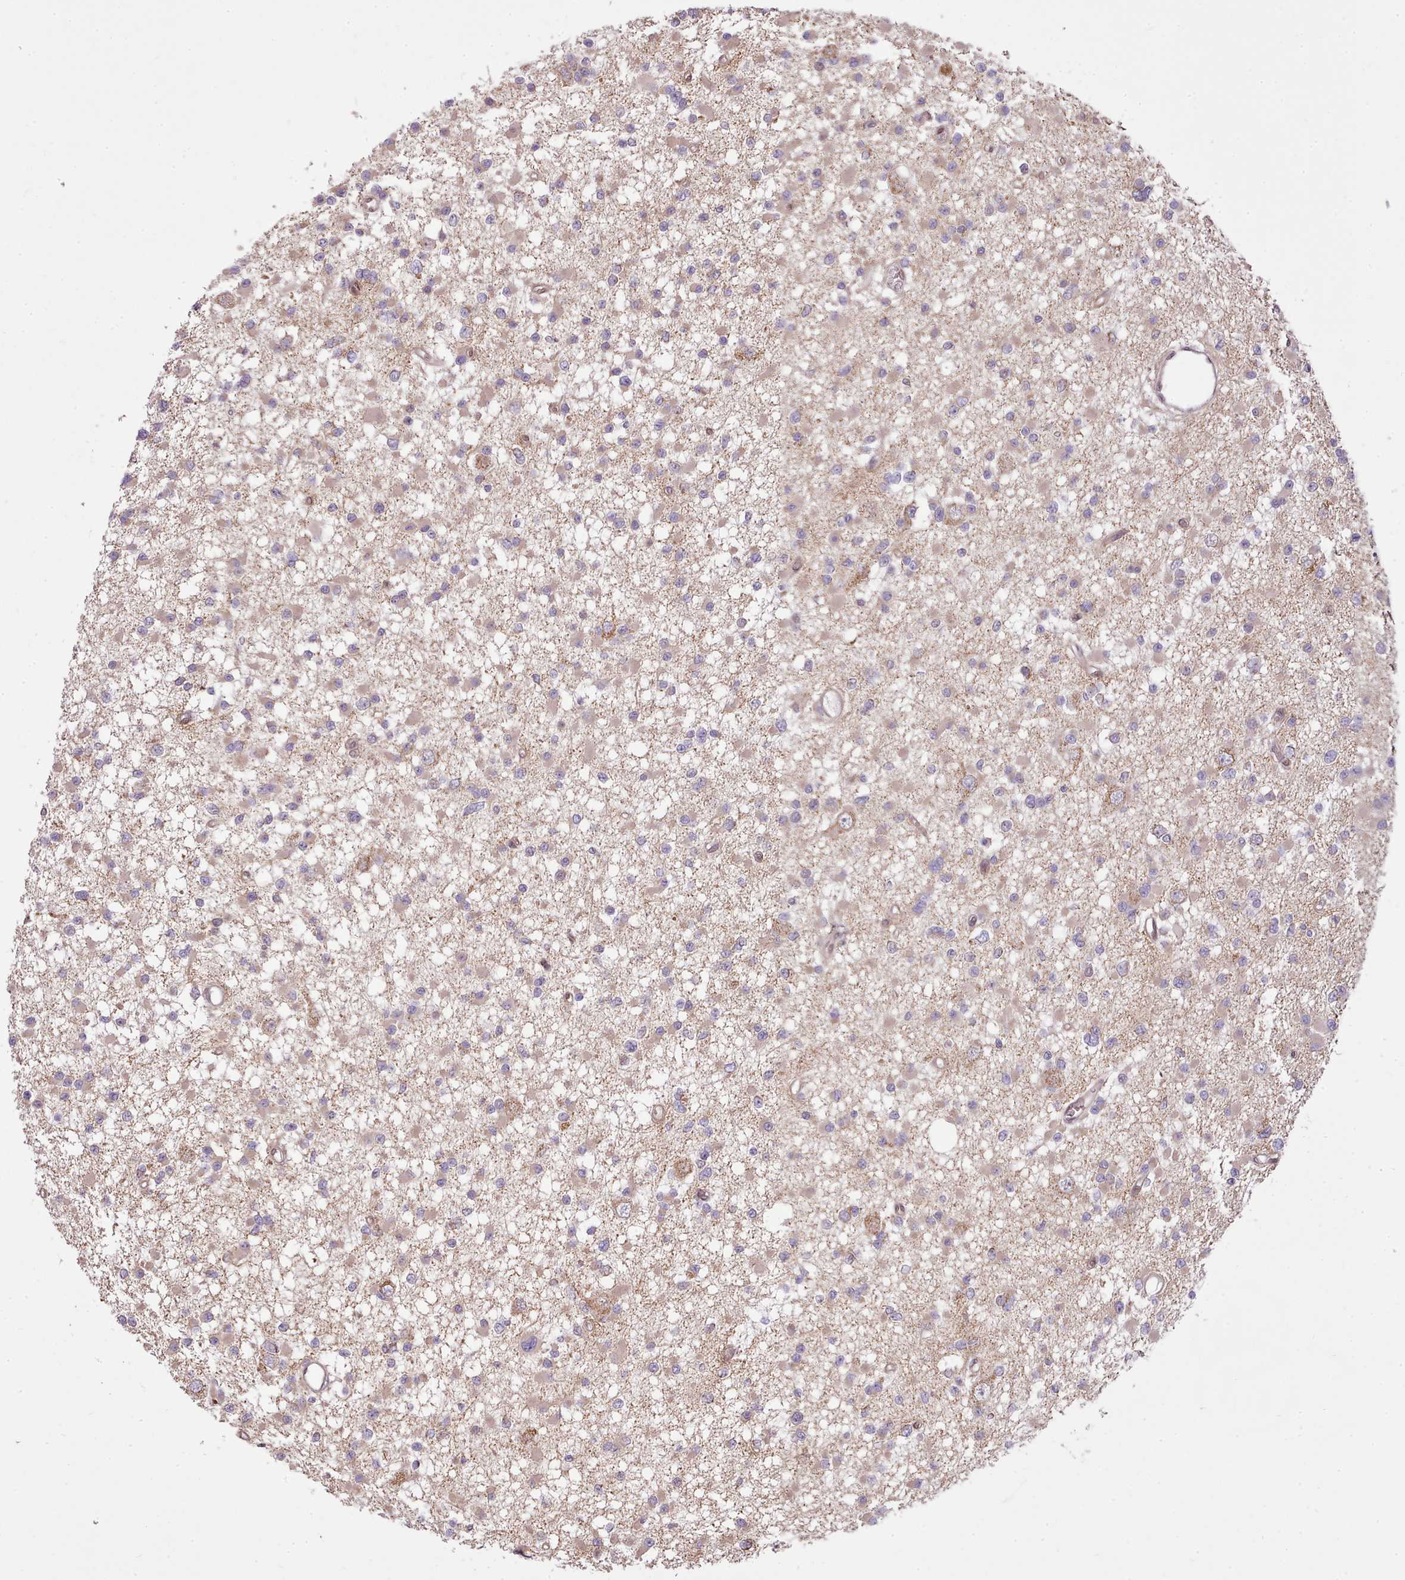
{"staining": {"intensity": "weak", "quantity": "25%-75%", "location": "cytoplasmic/membranous"}, "tissue": "glioma", "cell_type": "Tumor cells", "image_type": "cancer", "snomed": [{"axis": "morphology", "description": "Glioma, malignant, Low grade"}, {"axis": "topography", "description": "Brain"}], "caption": "Glioma stained with a brown dye shows weak cytoplasmic/membranous positive positivity in approximately 25%-75% of tumor cells.", "gene": "ARL2BP", "patient": {"sex": "female", "age": 22}}